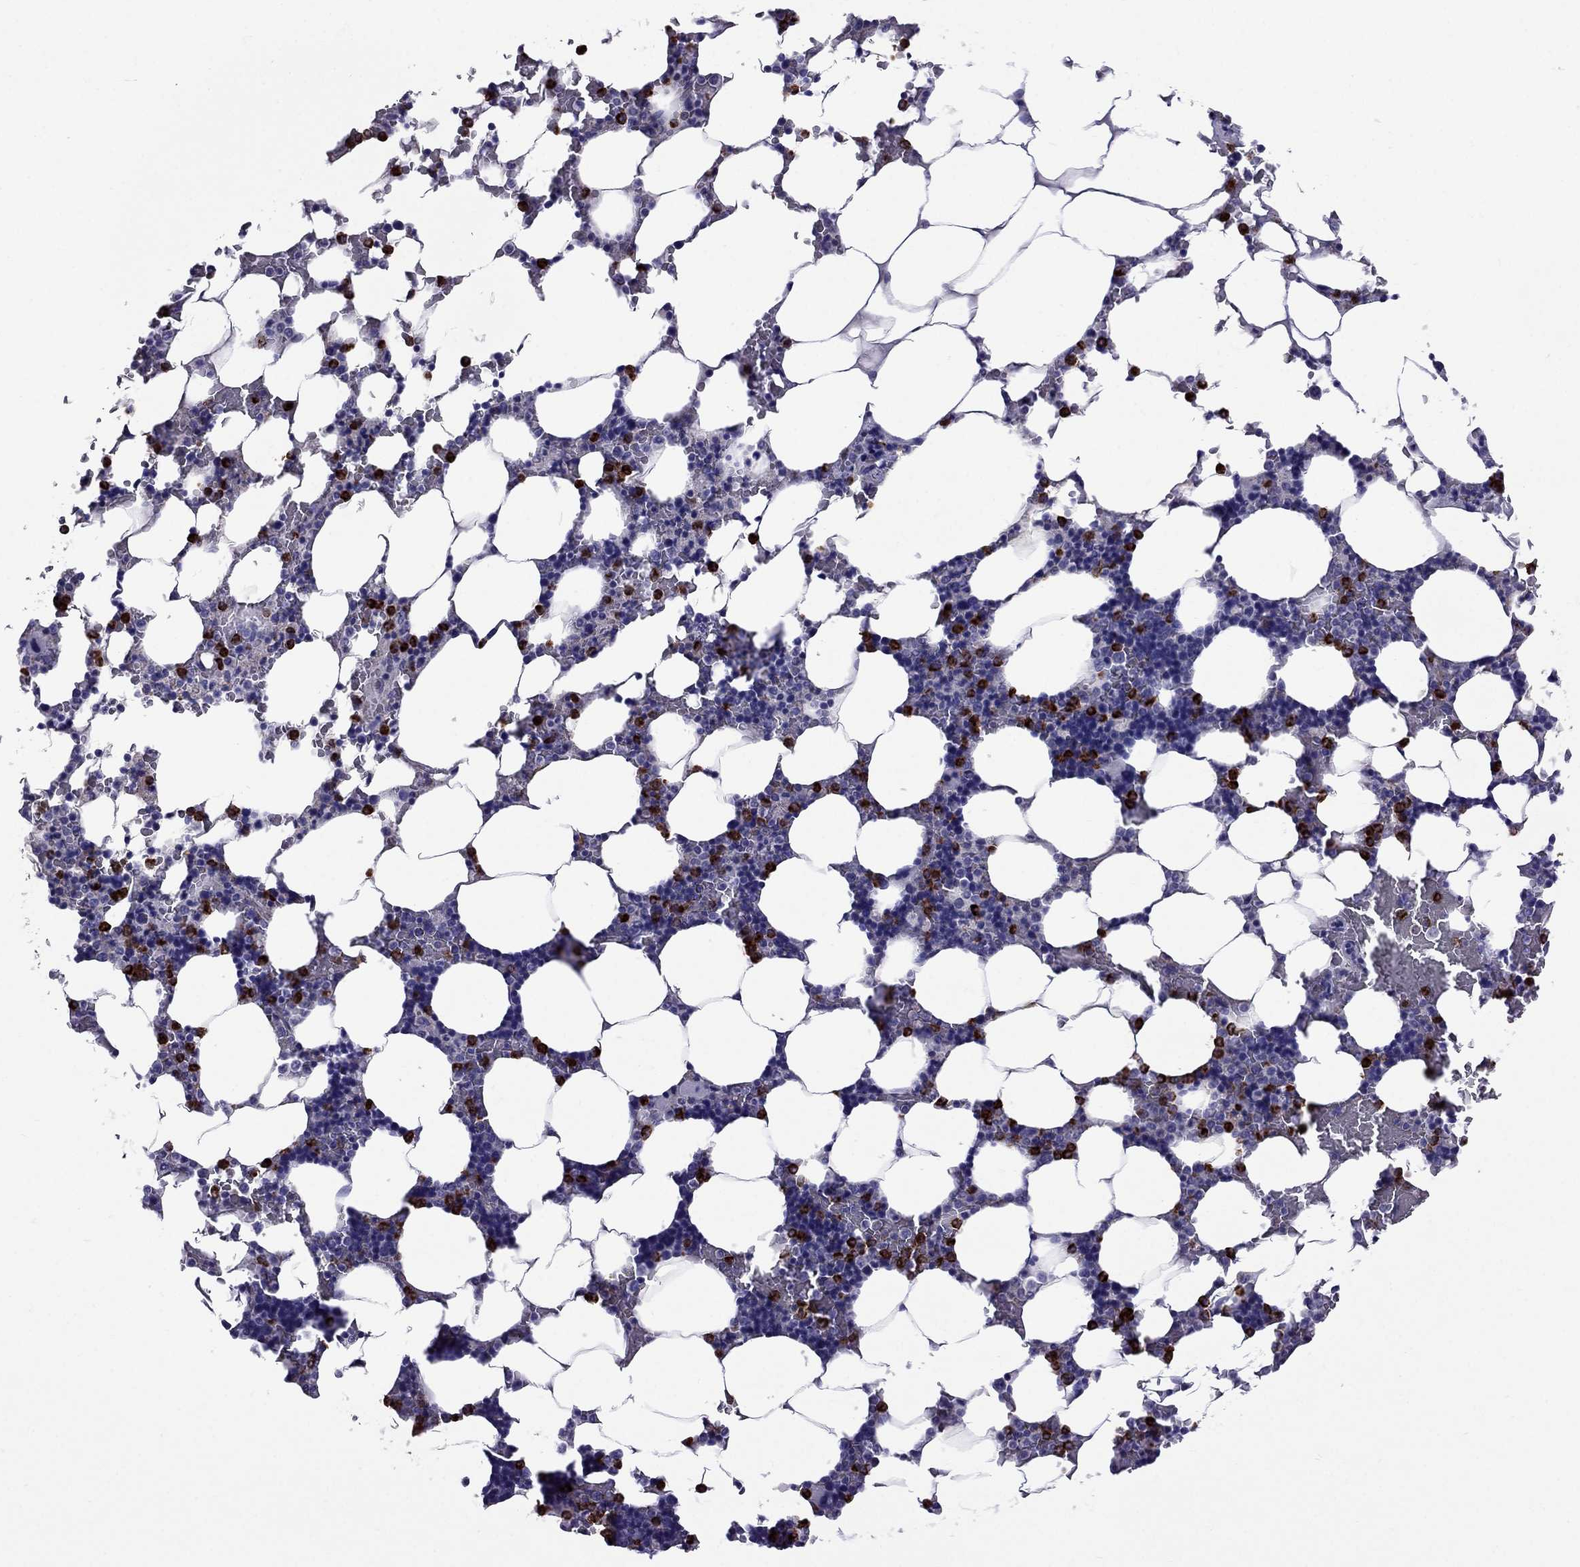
{"staining": {"intensity": "strong", "quantity": "<25%", "location": "cytoplasmic/membranous"}, "tissue": "bone marrow", "cell_type": "Hematopoietic cells", "image_type": "normal", "snomed": [{"axis": "morphology", "description": "Normal tissue, NOS"}, {"axis": "topography", "description": "Bone marrow"}], "caption": "The immunohistochemical stain shows strong cytoplasmic/membranous staining in hematopoietic cells of normal bone marrow.", "gene": "OLFM4", "patient": {"sex": "male", "age": 51}}